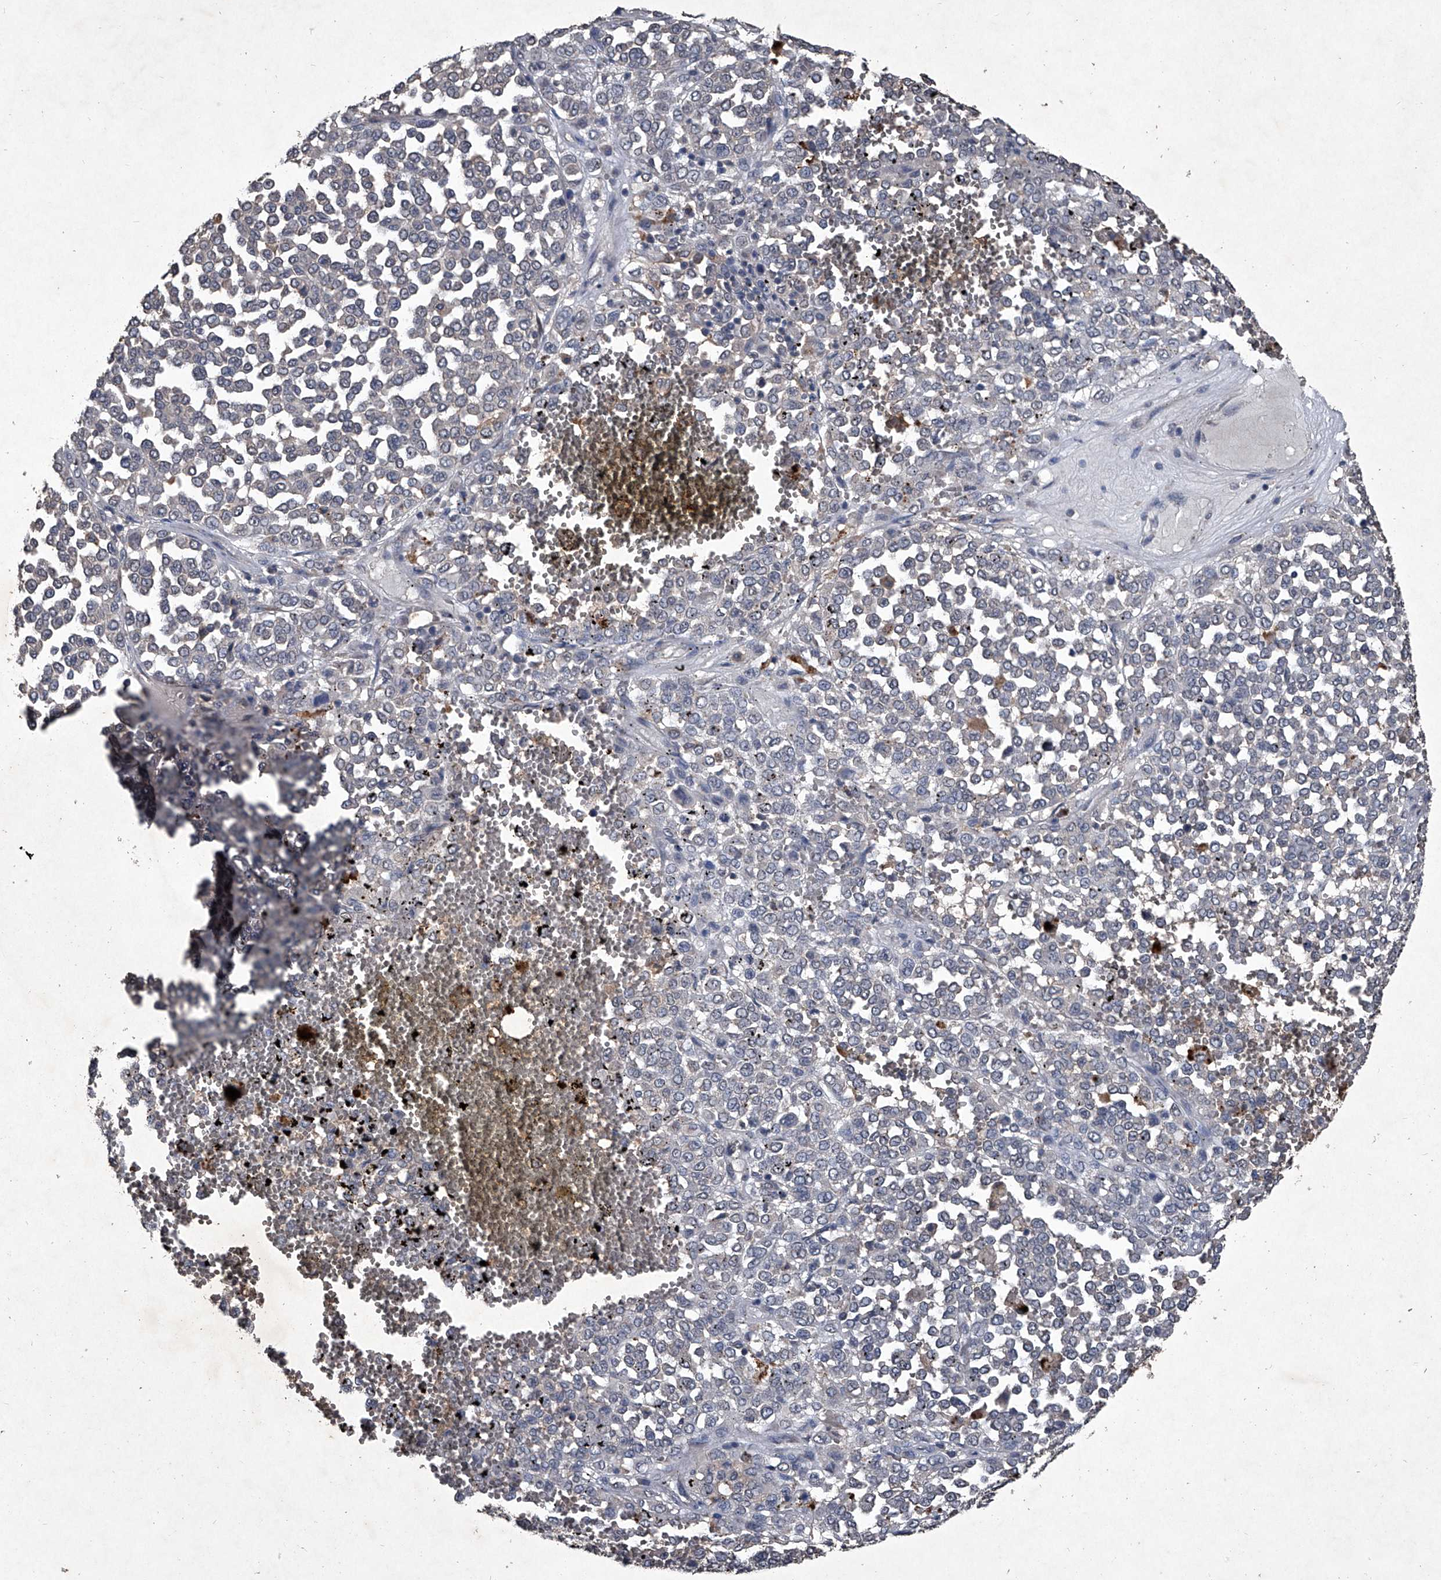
{"staining": {"intensity": "negative", "quantity": "none", "location": "none"}, "tissue": "melanoma", "cell_type": "Tumor cells", "image_type": "cancer", "snomed": [{"axis": "morphology", "description": "Malignant melanoma, Metastatic site"}, {"axis": "topography", "description": "Pancreas"}], "caption": "Tumor cells show no significant protein expression in malignant melanoma (metastatic site).", "gene": "MAPKAP1", "patient": {"sex": "female", "age": 30}}